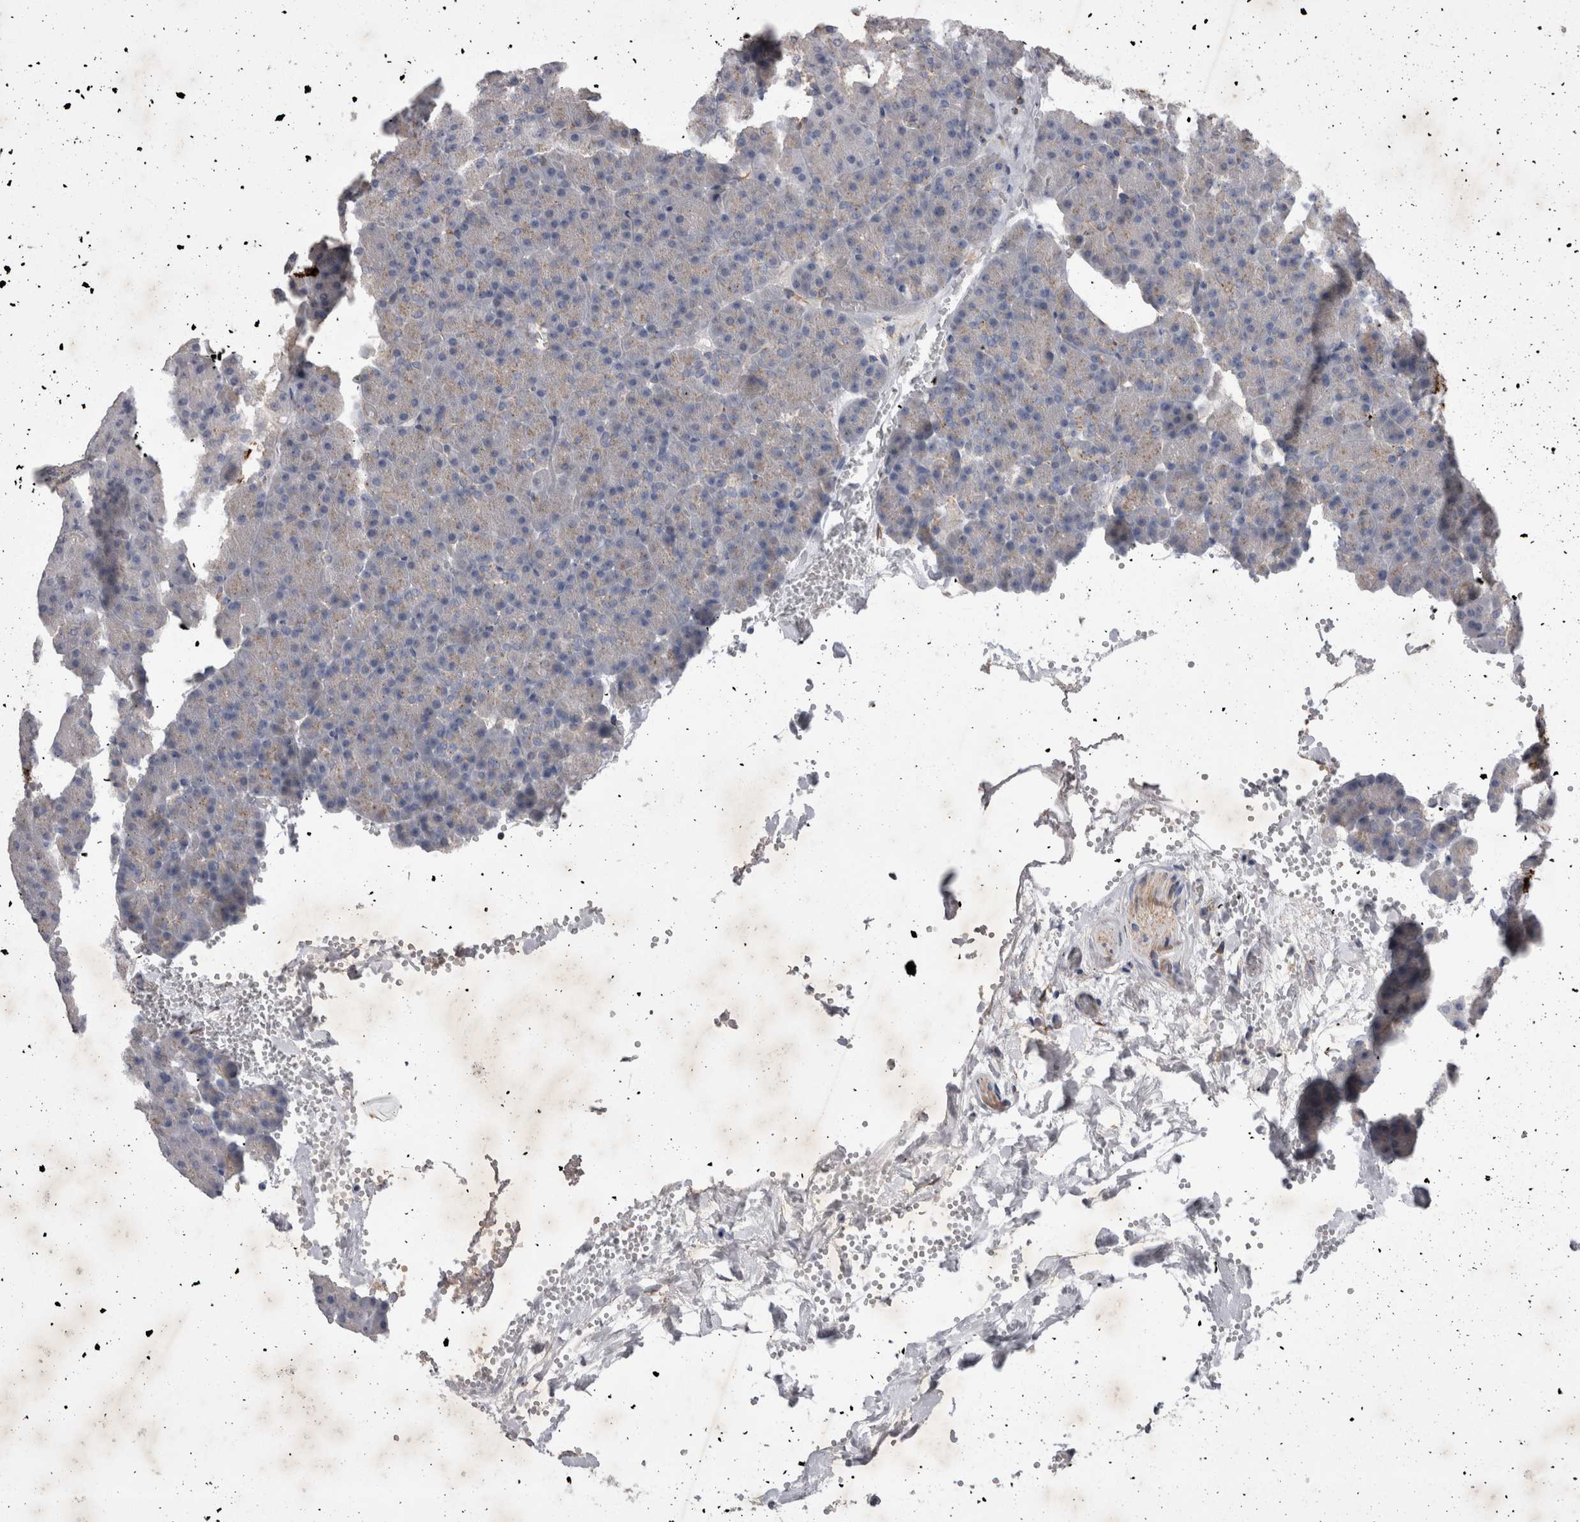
{"staining": {"intensity": "negative", "quantity": "none", "location": "none"}, "tissue": "pancreas", "cell_type": "Exocrine glandular cells", "image_type": "normal", "snomed": [{"axis": "morphology", "description": "Normal tissue, NOS"}, {"axis": "morphology", "description": "Carcinoid, malignant, NOS"}, {"axis": "topography", "description": "Pancreas"}], "caption": "Benign pancreas was stained to show a protein in brown. There is no significant expression in exocrine glandular cells.", "gene": "STRADB", "patient": {"sex": "female", "age": 35}}